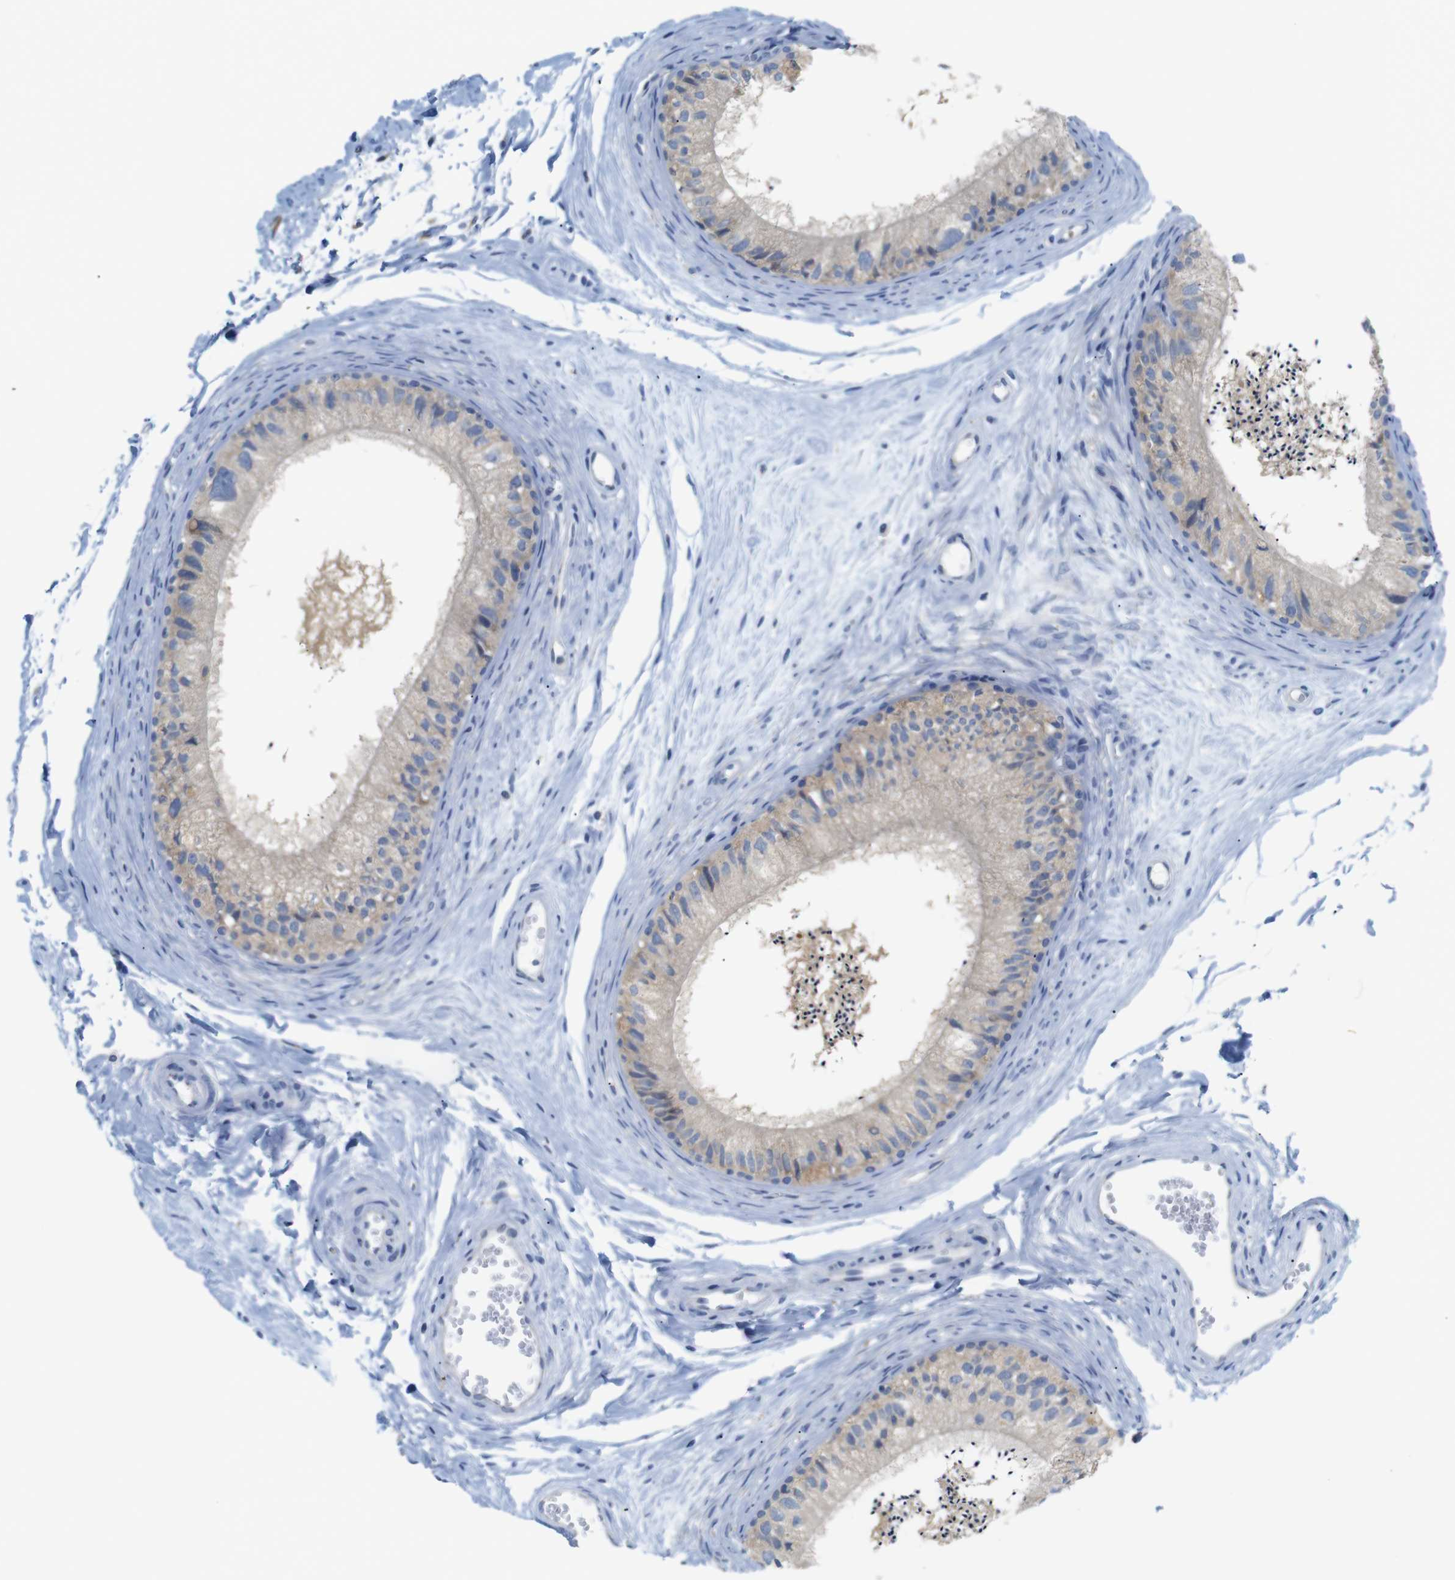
{"staining": {"intensity": "weak", "quantity": ">75%", "location": "cytoplasmic/membranous"}, "tissue": "epididymis", "cell_type": "Glandular cells", "image_type": "normal", "snomed": [{"axis": "morphology", "description": "Normal tissue, NOS"}, {"axis": "topography", "description": "Epididymis"}], "caption": "A high-resolution photomicrograph shows immunohistochemistry (IHC) staining of benign epididymis, which exhibits weak cytoplasmic/membranous staining in approximately >75% of glandular cells.", "gene": "NEBL", "patient": {"sex": "male", "age": 56}}